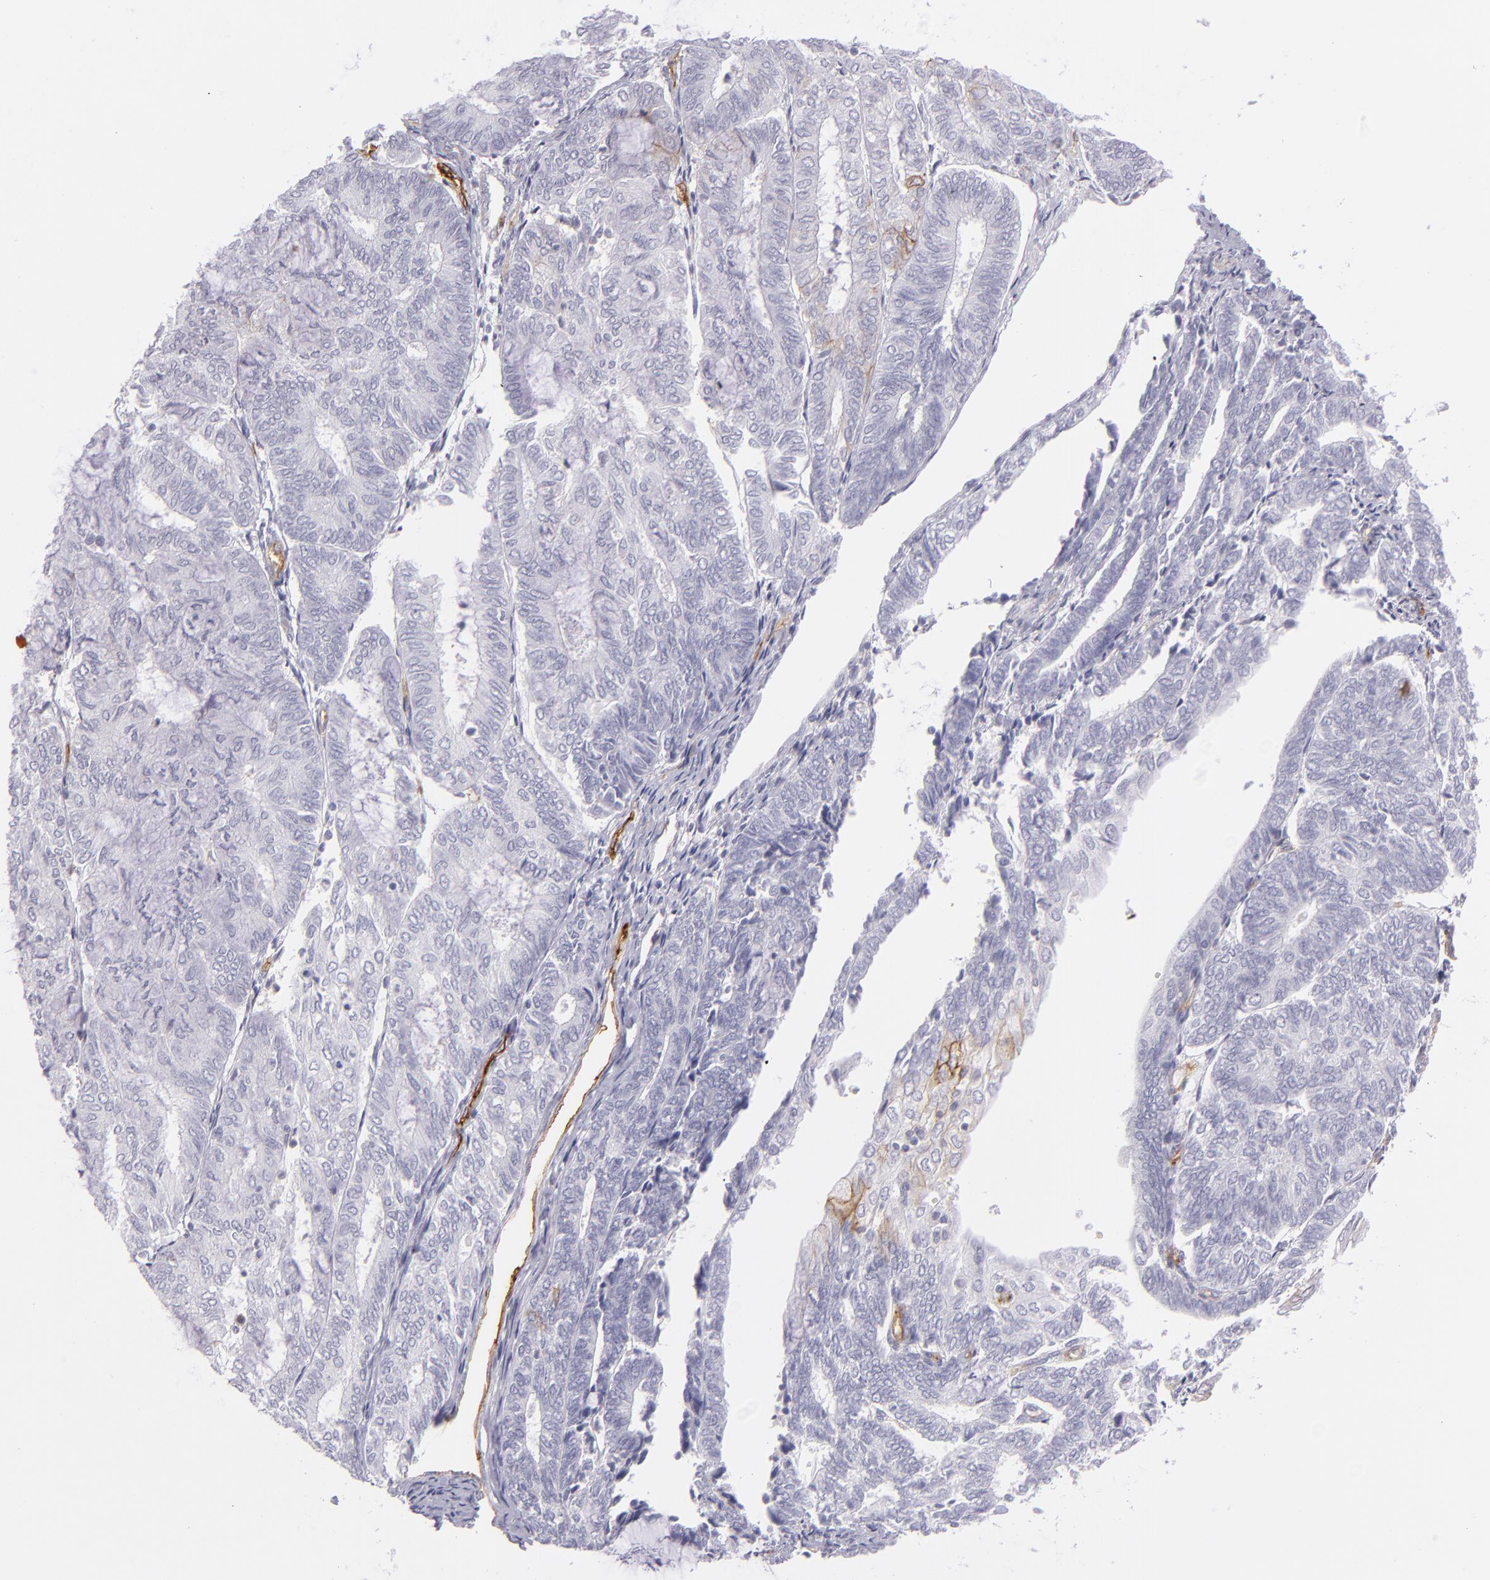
{"staining": {"intensity": "negative", "quantity": "none", "location": "none"}, "tissue": "endometrial cancer", "cell_type": "Tumor cells", "image_type": "cancer", "snomed": [{"axis": "morphology", "description": "Adenocarcinoma, NOS"}, {"axis": "topography", "description": "Endometrium"}], "caption": "DAB immunohistochemical staining of endometrial cancer shows no significant positivity in tumor cells.", "gene": "THBD", "patient": {"sex": "female", "age": 59}}